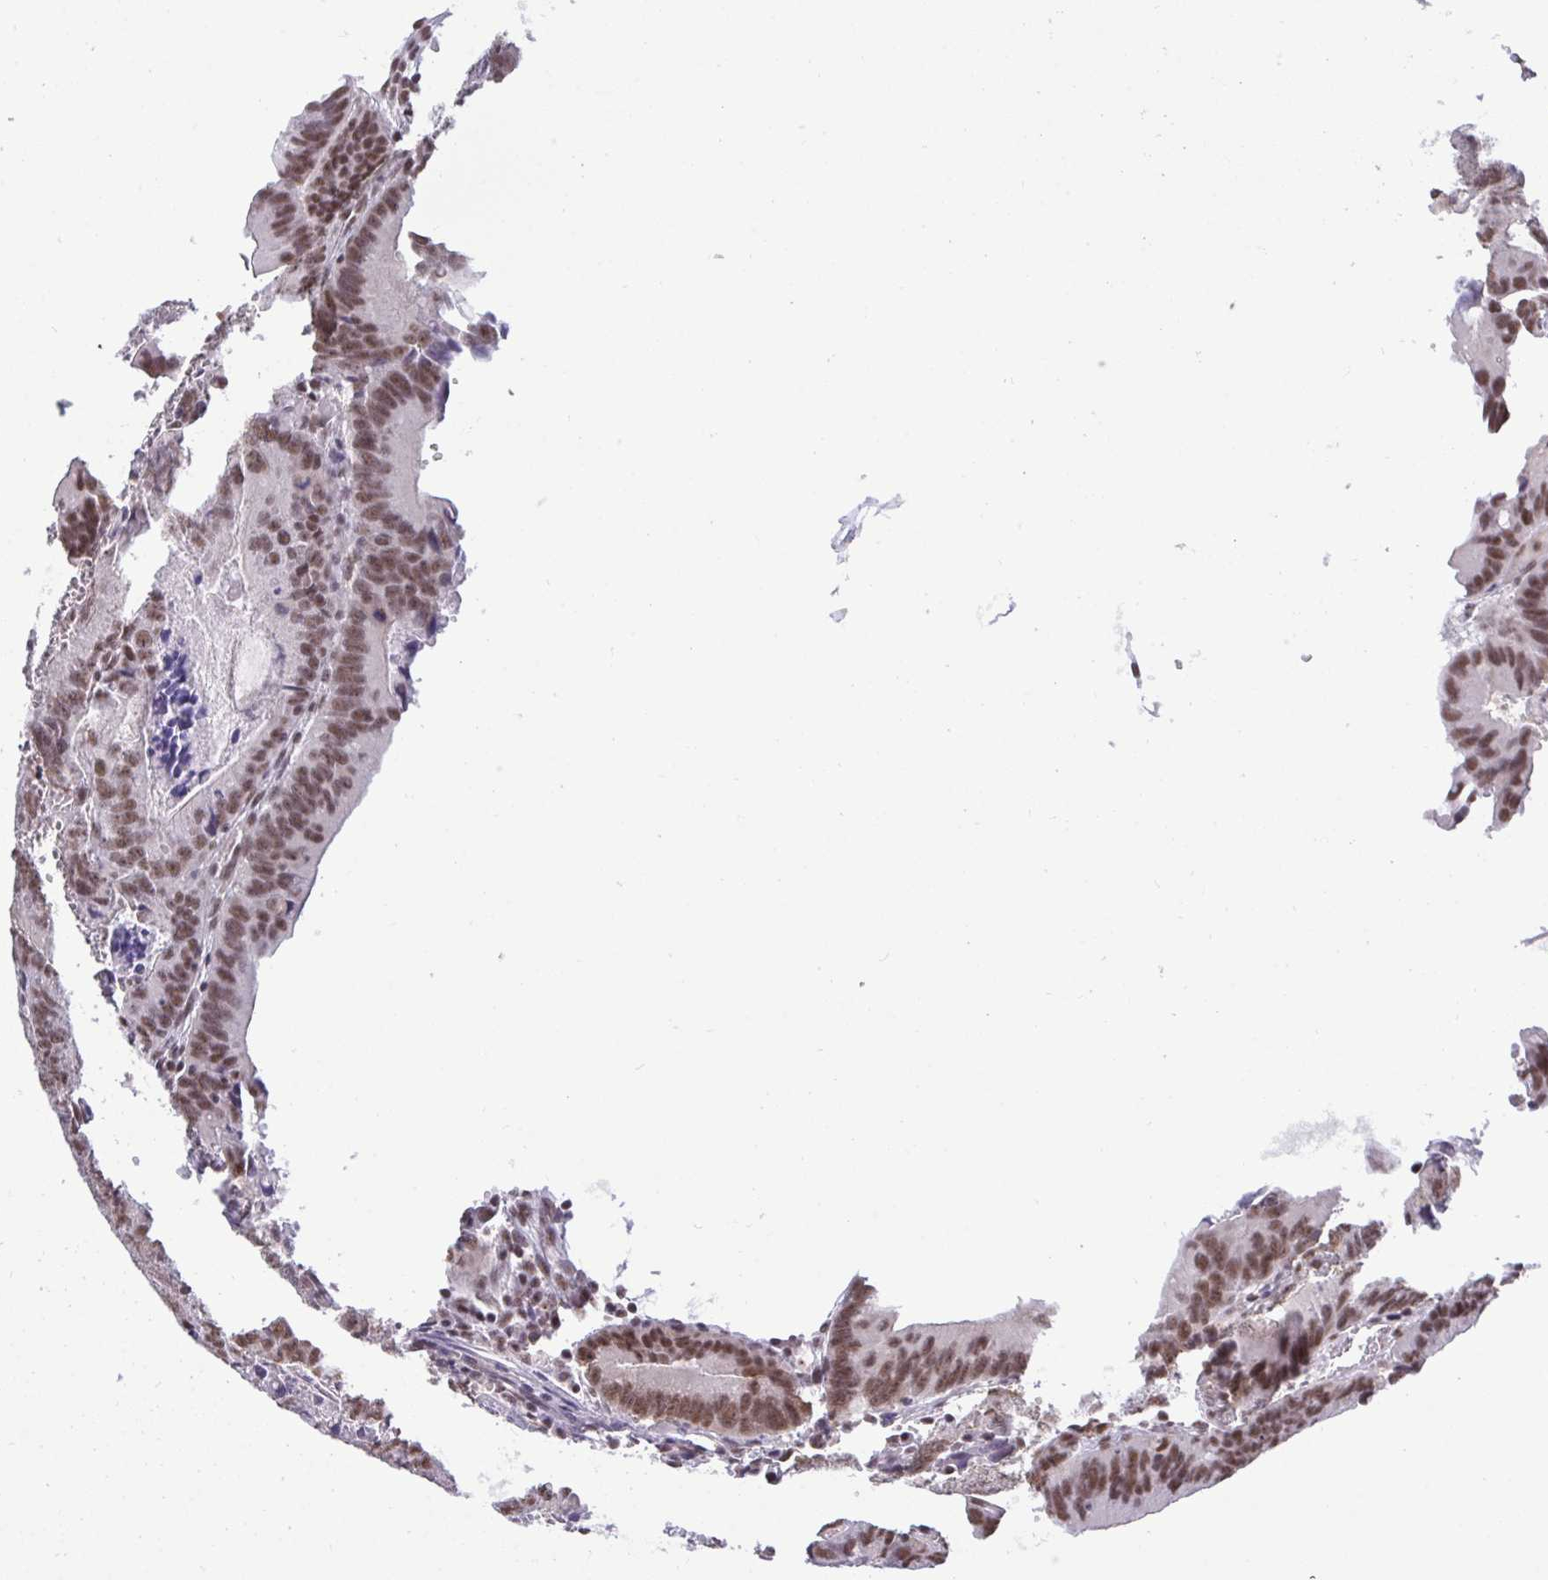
{"staining": {"intensity": "moderate", "quantity": ">75%", "location": "nuclear"}, "tissue": "colorectal cancer", "cell_type": "Tumor cells", "image_type": "cancer", "snomed": [{"axis": "morphology", "description": "Adenocarcinoma, NOS"}, {"axis": "topography", "description": "Rectum"}], "caption": "Colorectal cancer stained for a protein (brown) exhibits moderate nuclear positive expression in about >75% of tumor cells.", "gene": "PUF60", "patient": {"sex": "female", "age": 81}}